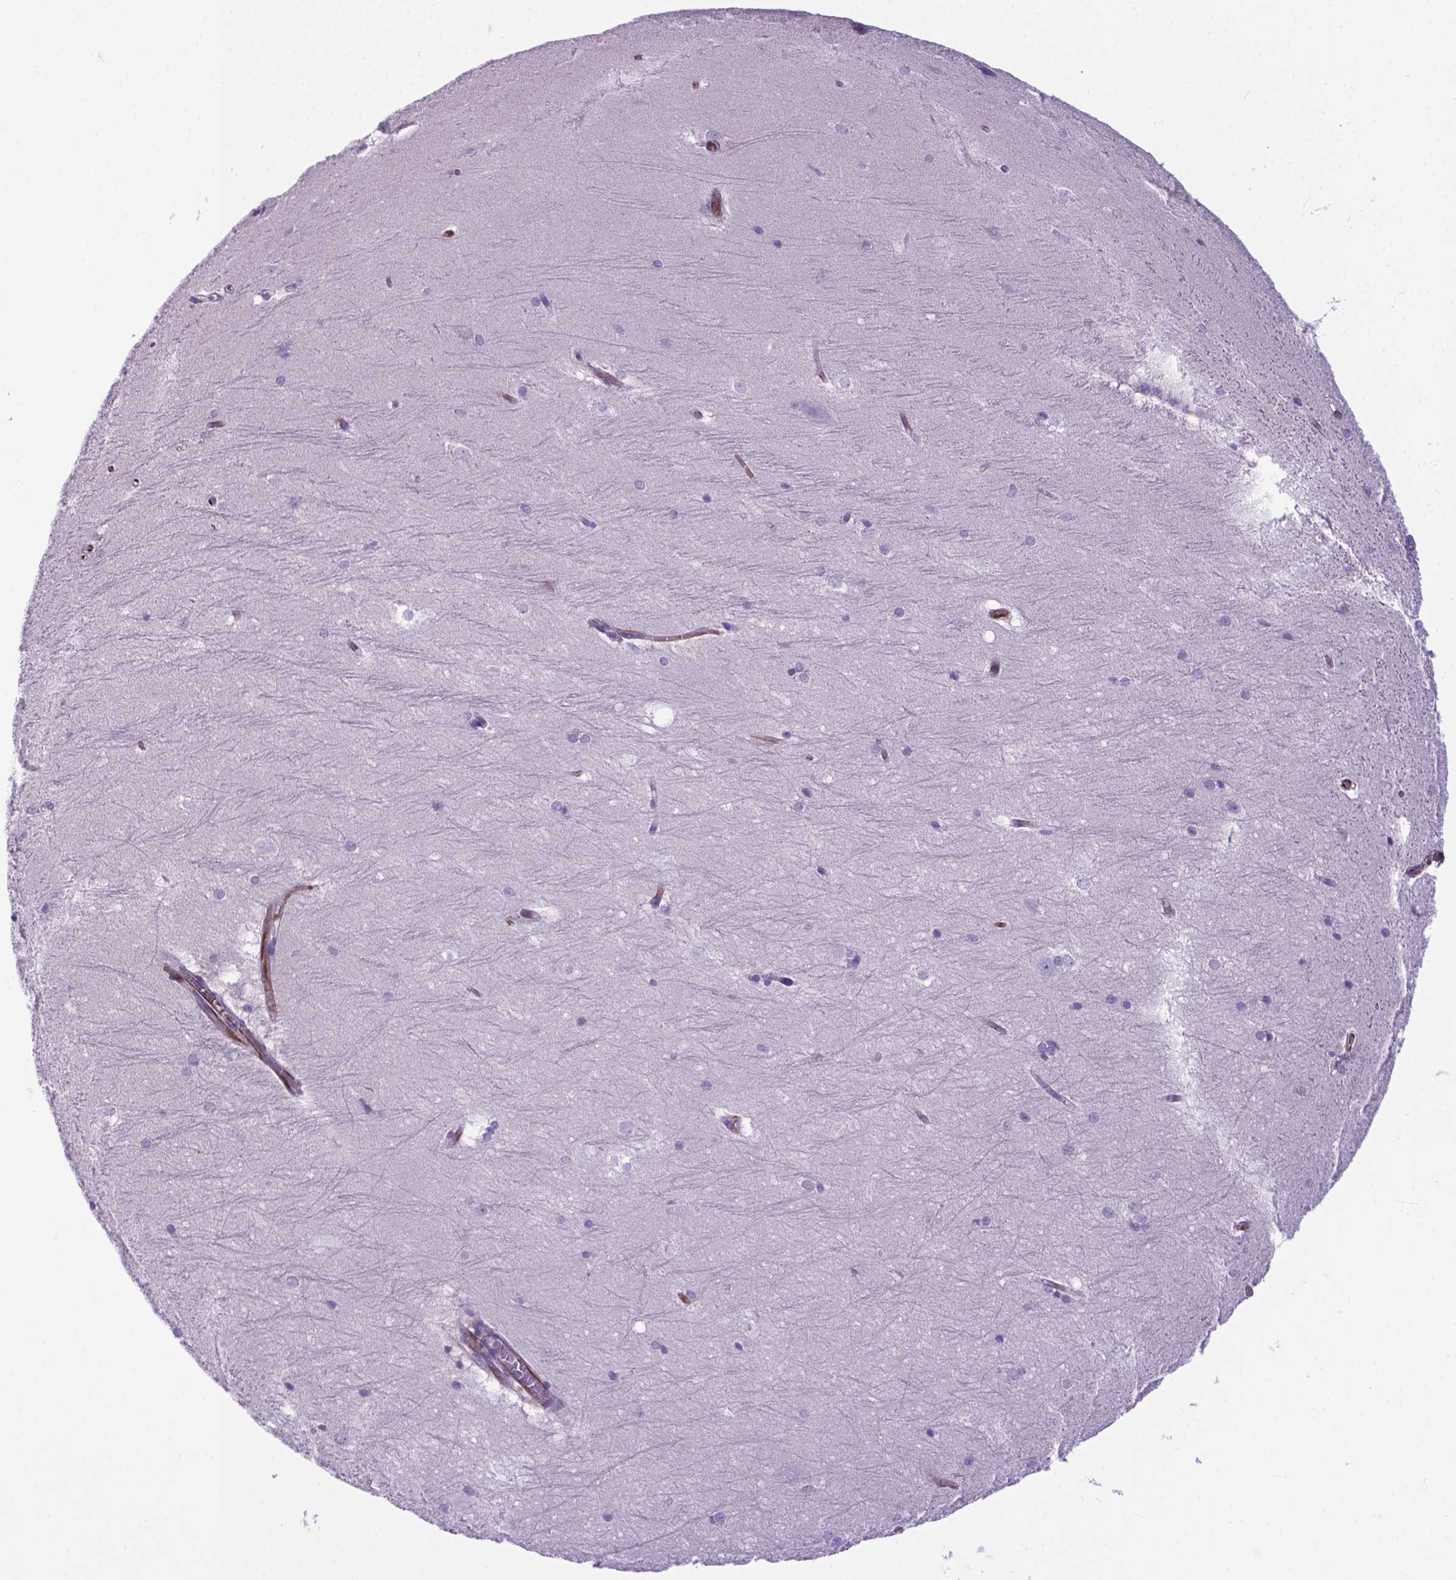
{"staining": {"intensity": "negative", "quantity": "none", "location": "none"}, "tissue": "hippocampus", "cell_type": "Glial cells", "image_type": "normal", "snomed": [{"axis": "morphology", "description": "Normal tissue, NOS"}, {"axis": "topography", "description": "Cerebral cortex"}, {"axis": "topography", "description": "Hippocampus"}], "caption": "High magnification brightfield microscopy of benign hippocampus stained with DAB (brown) and counterstained with hematoxylin (blue): glial cells show no significant expression.", "gene": "LZTR1", "patient": {"sex": "female", "age": 19}}